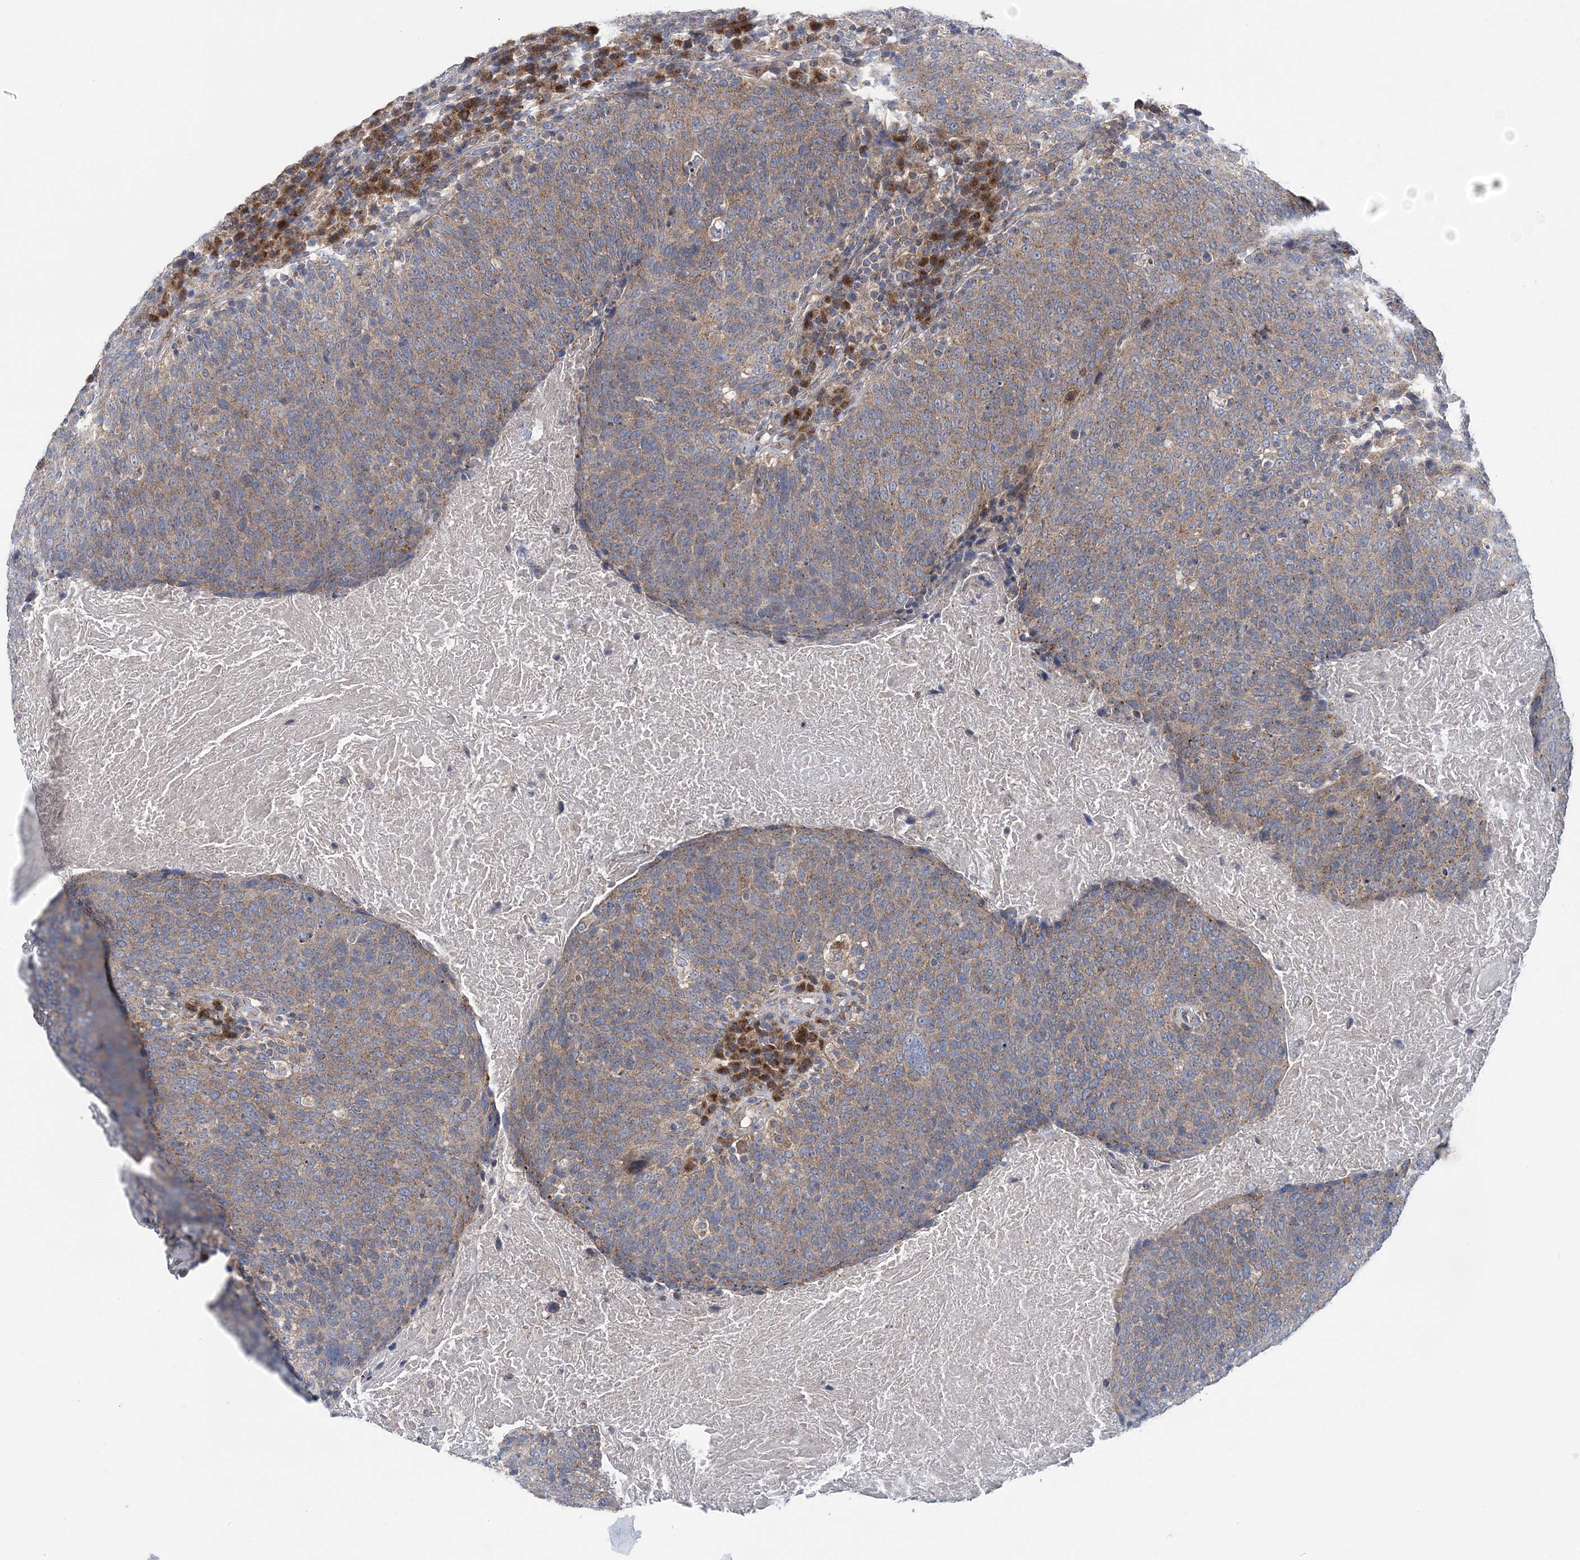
{"staining": {"intensity": "moderate", "quantity": ">75%", "location": "cytoplasmic/membranous"}, "tissue": "head and neck cancer", "cell_type": "Tumor cells", "image_type": "cancer", "snomed": [{"axis": "morphology", "description": "Squamous cell carcinoma, NOS"}, {"axis": "morphology", "description": "Squamous cell carcinoma, metastatic, NOS"}, {"axis": "topography", "description": "Lymph node"}, {"axis": "topography", "description": "Head-Neck"}], "caption": "IHC of head and neck squamous cell carcinoma shows medium levels of moderate cytoplasmic/membranous positivity in approximately >75% of tumor cells.", "gene": "COPE", "patient": {"sex": "male", "age": 62}}